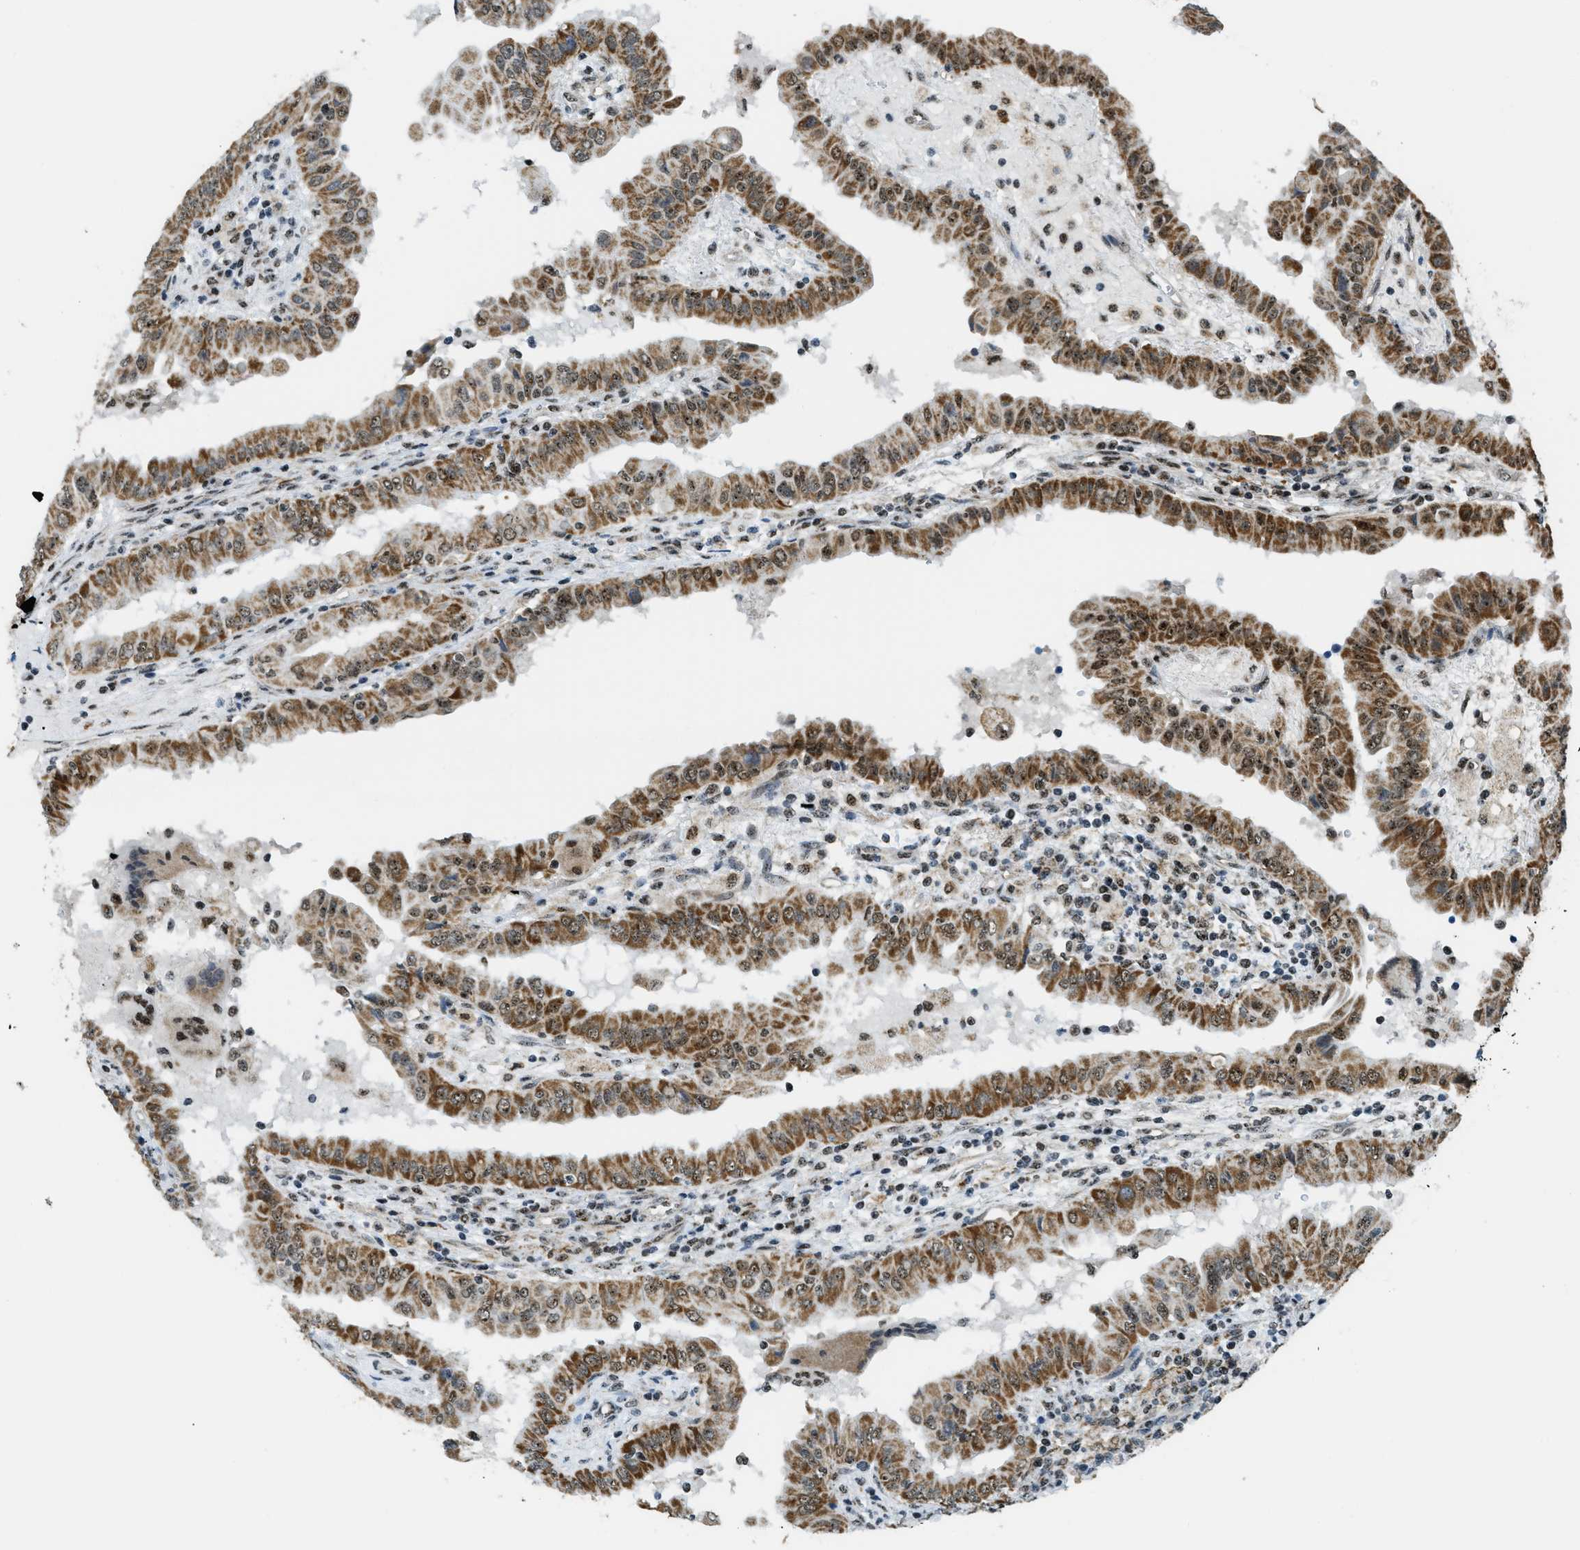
{"staining": {"intensity": "strong", "quantity": ">75%", "location": "cytoplasmic/membranous,nuclear"}, "tissue": "thyroid cancer", "cell_type": "Tumor cells", "image_type": "cancer", "snomed": [{"axis": "morphology", "description": "Papillary adenocarcinoma, NOS"}, {"axis": "topography", "description": "Thyroid gland"}], "caption": "Papillary adenocarcinoma (thyroid) tissue shows strong cytoplasmic/membranous and nuclear staining in about >75% of tumor cells (DAB (3,3'-diaminobenzidine) = brown stain, brightfield microscopy at high magnification).", "gene": "SP100", "patient": {"sex": "male", "age": 33}}